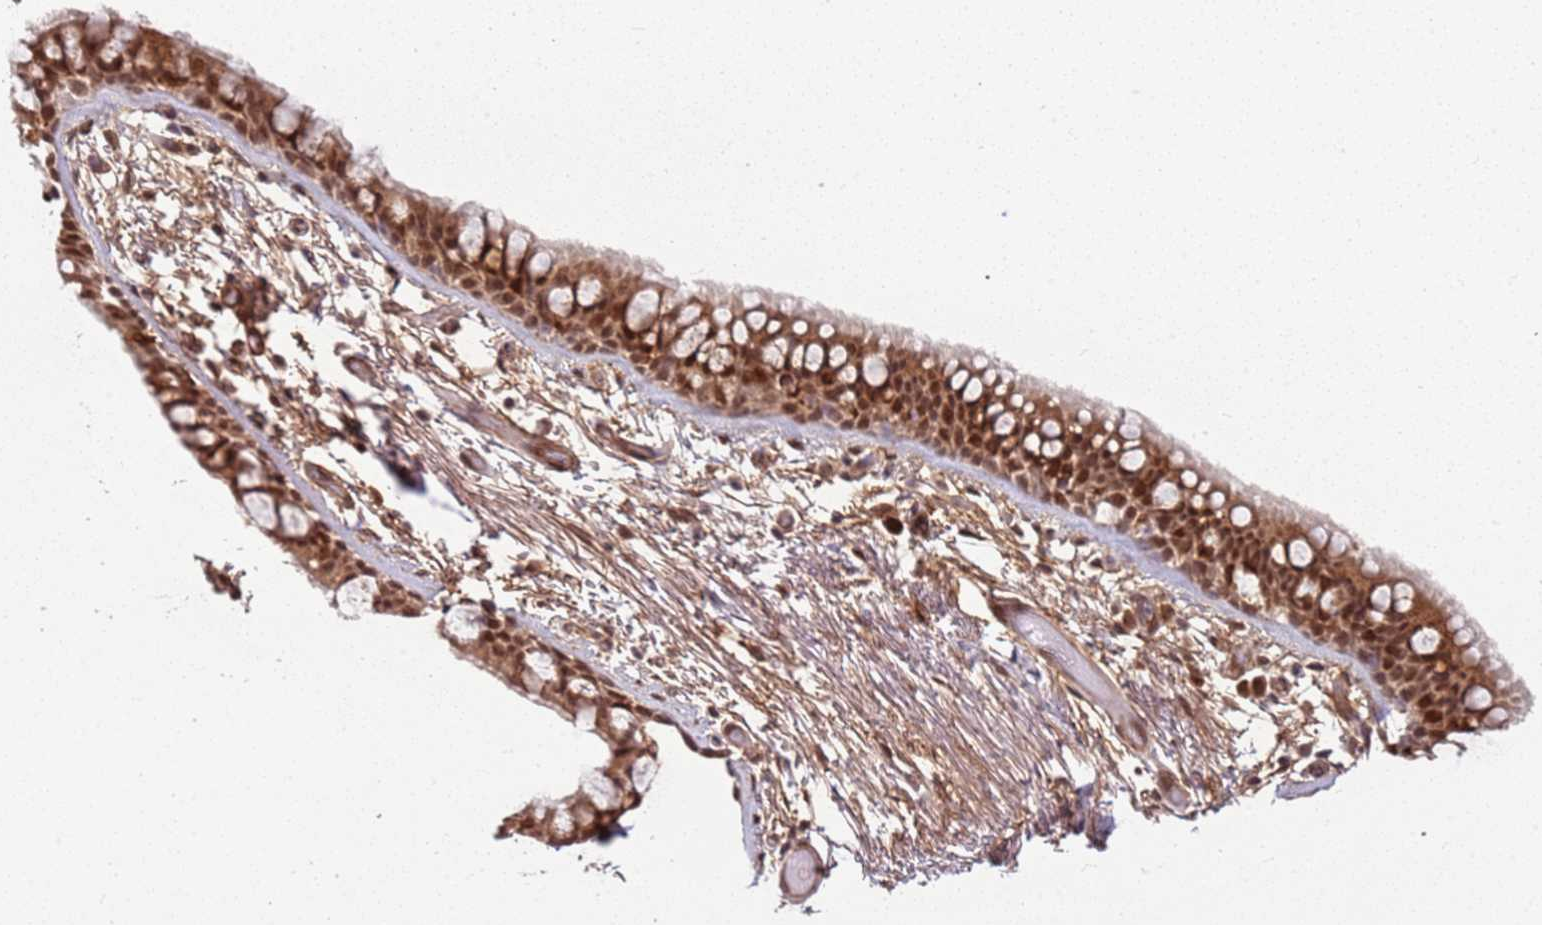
{"staining": {"intensity": "moderate", "quantity": ">75%", "location": "nuclear"}, "tissue": "bronchus", "cell_type": "Respiratory epithelial cells", "image_type": "normal", "snomed": [{"axis": "morphology", "description": "Normal tissue, NOS"}, {"axis": "topography", "description": "Bronchus"}], "caption": "Brown immunohistochemical staining in unremarkable human bronchus displays moderate nuclear positivity in approximately >75% of respiratory epithelial cells. (DAB (3,3'-diaminobenzidine) IHC, brown staining for protein, blue staining for nuclei).", "gene": "POLR3H", "patient": {"sex": "male", "age": 65}}